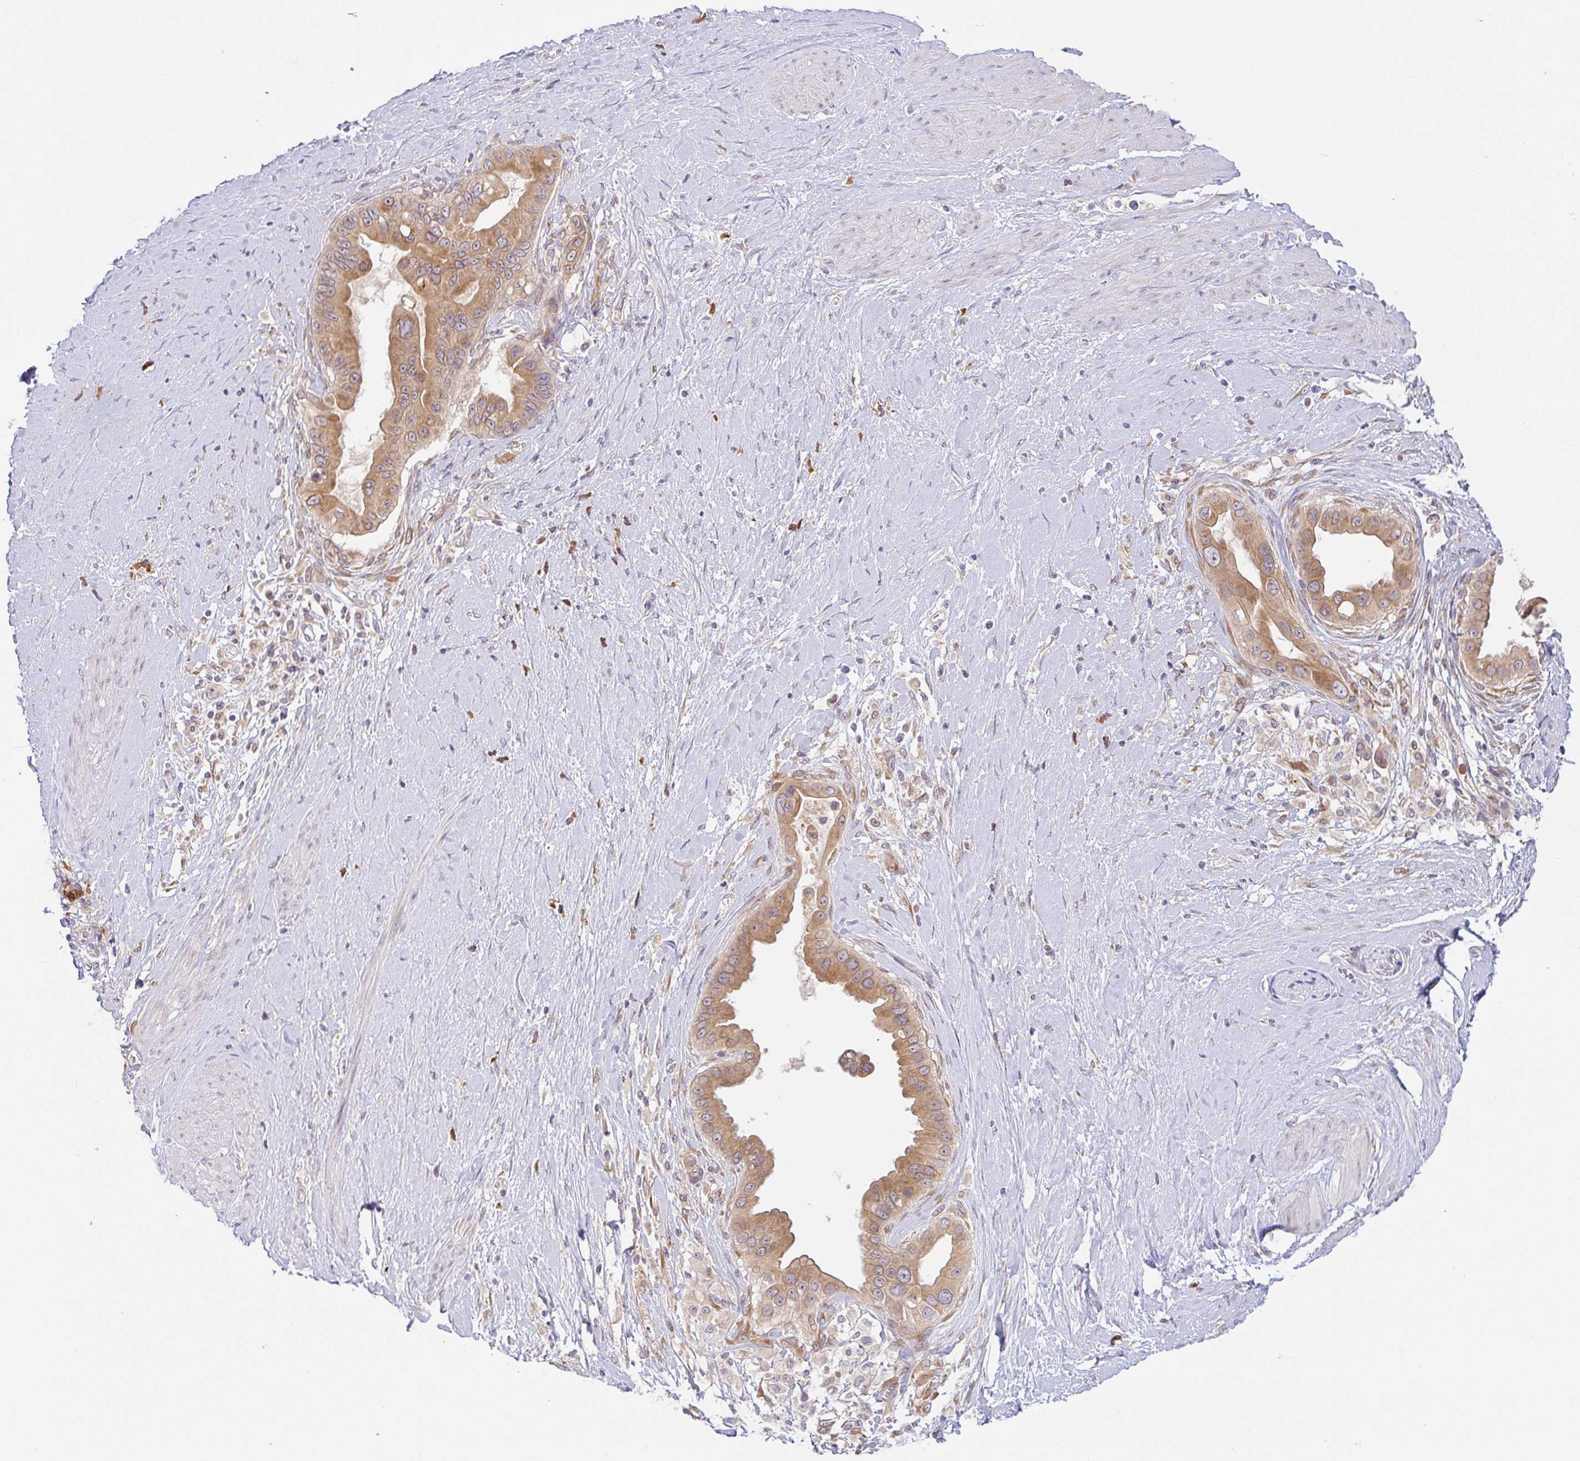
{"staining": {"intensity": "moderate", "quantity": ">75%", "location": "cytoplasmic/membranous"}, "tissue": "pancreatic cancer", "cell_type": "Tumor cells", "image_type": "cancer", "snomed": [{"axis": "morphology", "description": "Adenocarcinoma, NOS"}, {"axis": "topography", "description": "Pancreas"}], "caption": "Immunohistochemistry image of neoplastic tissue: human pancreatic adenocarcinoma stained using IHC exhibits medium levels of moderate protein expression localized specifically in the cytoplasmic/membranous of tumor cells, appearing as a cytoplasmic/membranous brown color.", "gene": "DERL2", "patient": {"sex": "female", "age": 56}}